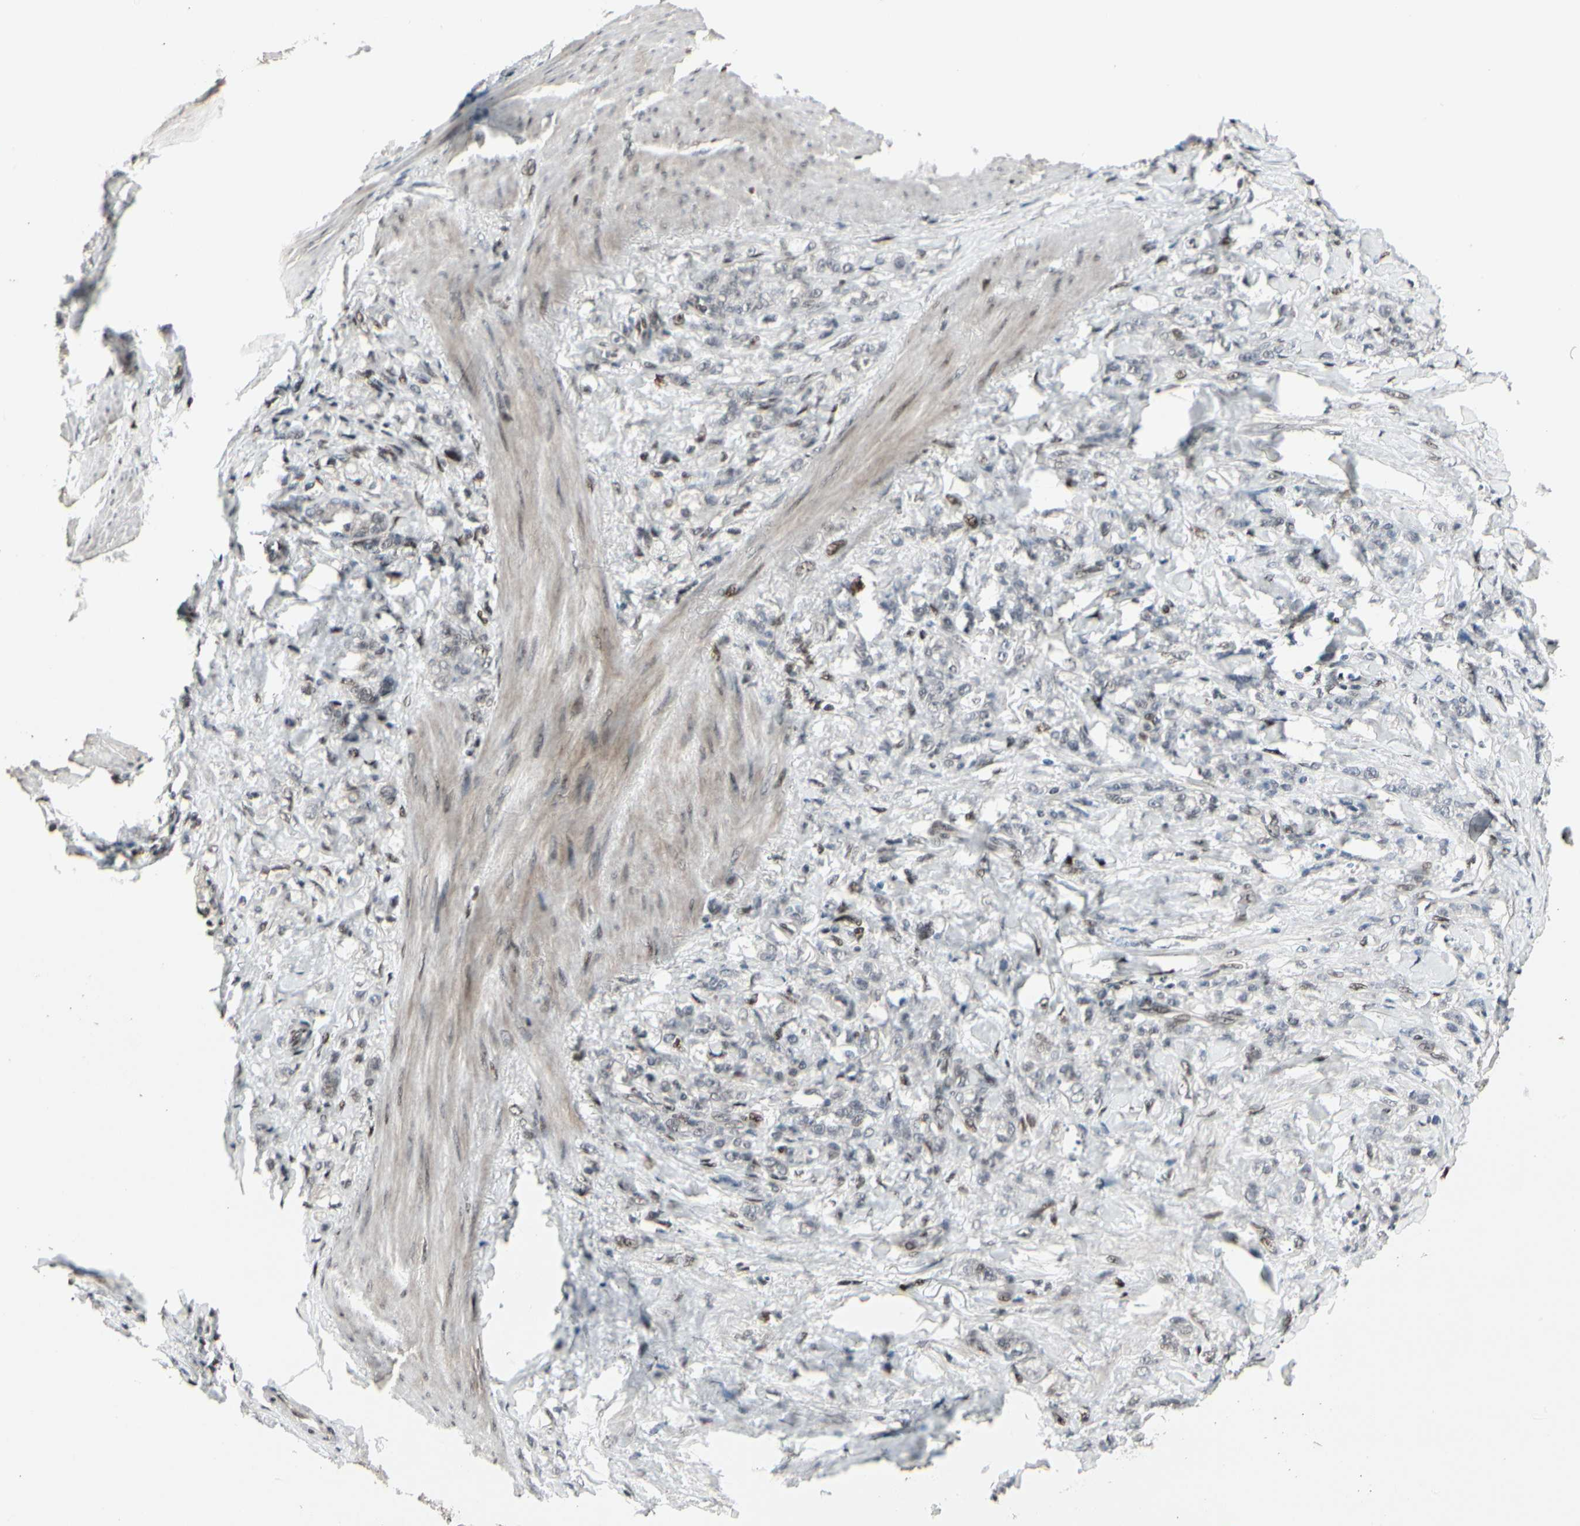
{"staining": {"intensity": "negative", "quantity": "none", "location": "none"}, "tissue": "stomach cancer", "cell_type": "Tumor cells", "image_type": "cancer", "snomed": [{"axis": "morphology", "description": "Adenocarcinoma, NOS"}, {"axis": "topography", "description": "Stomach"}], "caption": "Adenocarcinoma (stomach) was stained to show a protein in brown. There is no significant expression in tumor cells. The staining was performed using DAB to visualize the protein expression in brown, while the nuclei were stained in blue with hematoxylin (Magnification: 20x).", "gene": "FOXJ2", "patient": {"sex": "male", "age": 82}}